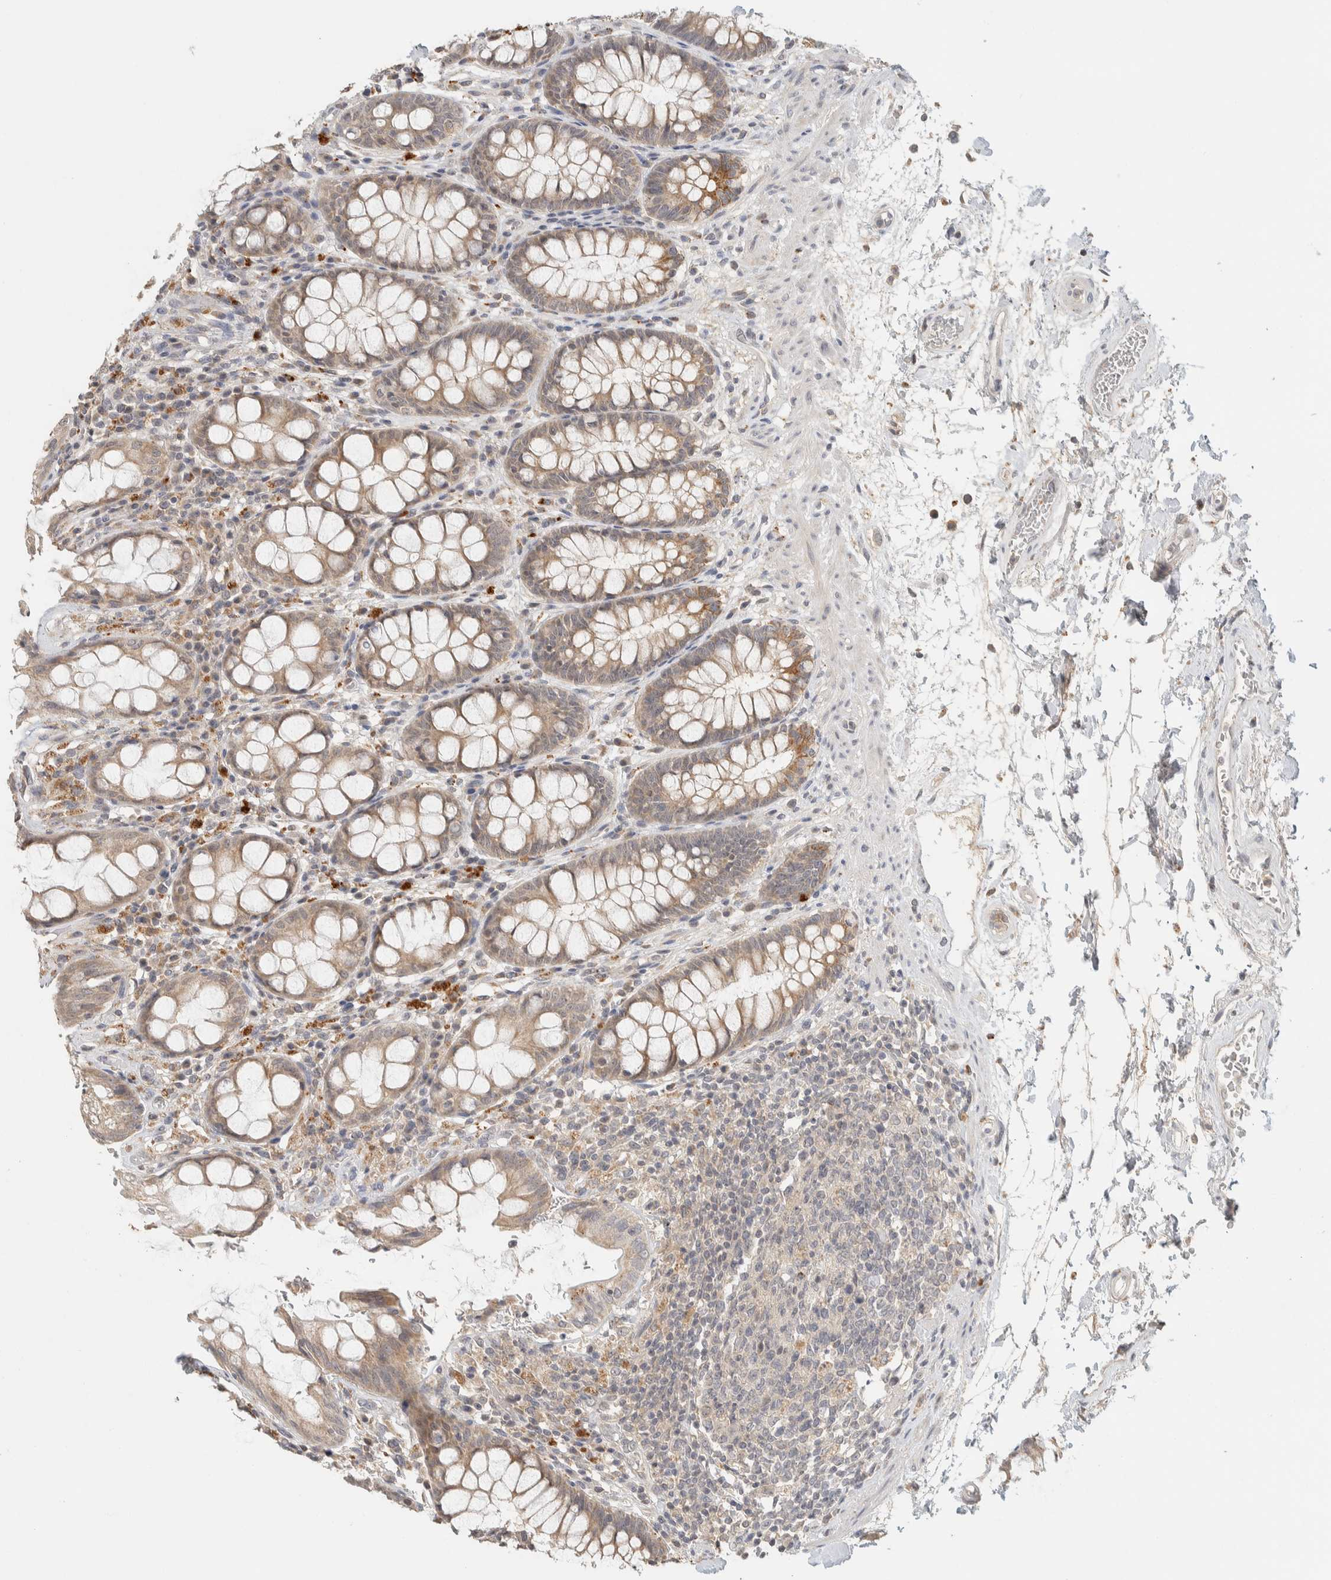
{"staining": {"intensity": "moderate", "quantity": ">75%", "location": "cytoplasmic/membranous"}, "tissue": "rectum", "cell_type": "Glandular cells", "image_type": "normal", "snomed": [{"axis": "morphology", "description": "Normal tissue, NOS"}, {"axis": "topography", "description": "Rectum"}], "caption": "Immunohistochemical staining of unremarkable human rectum displays moderate cytoplasmic/membranous protein positivity in approximately >75% of glandular cells. Immunohistochemistry (ihc) stains the protein of interest in brown and the nuclei are stained blue.", "gene": "ITPA", "patient": {"sex": "male", "age": 64}}